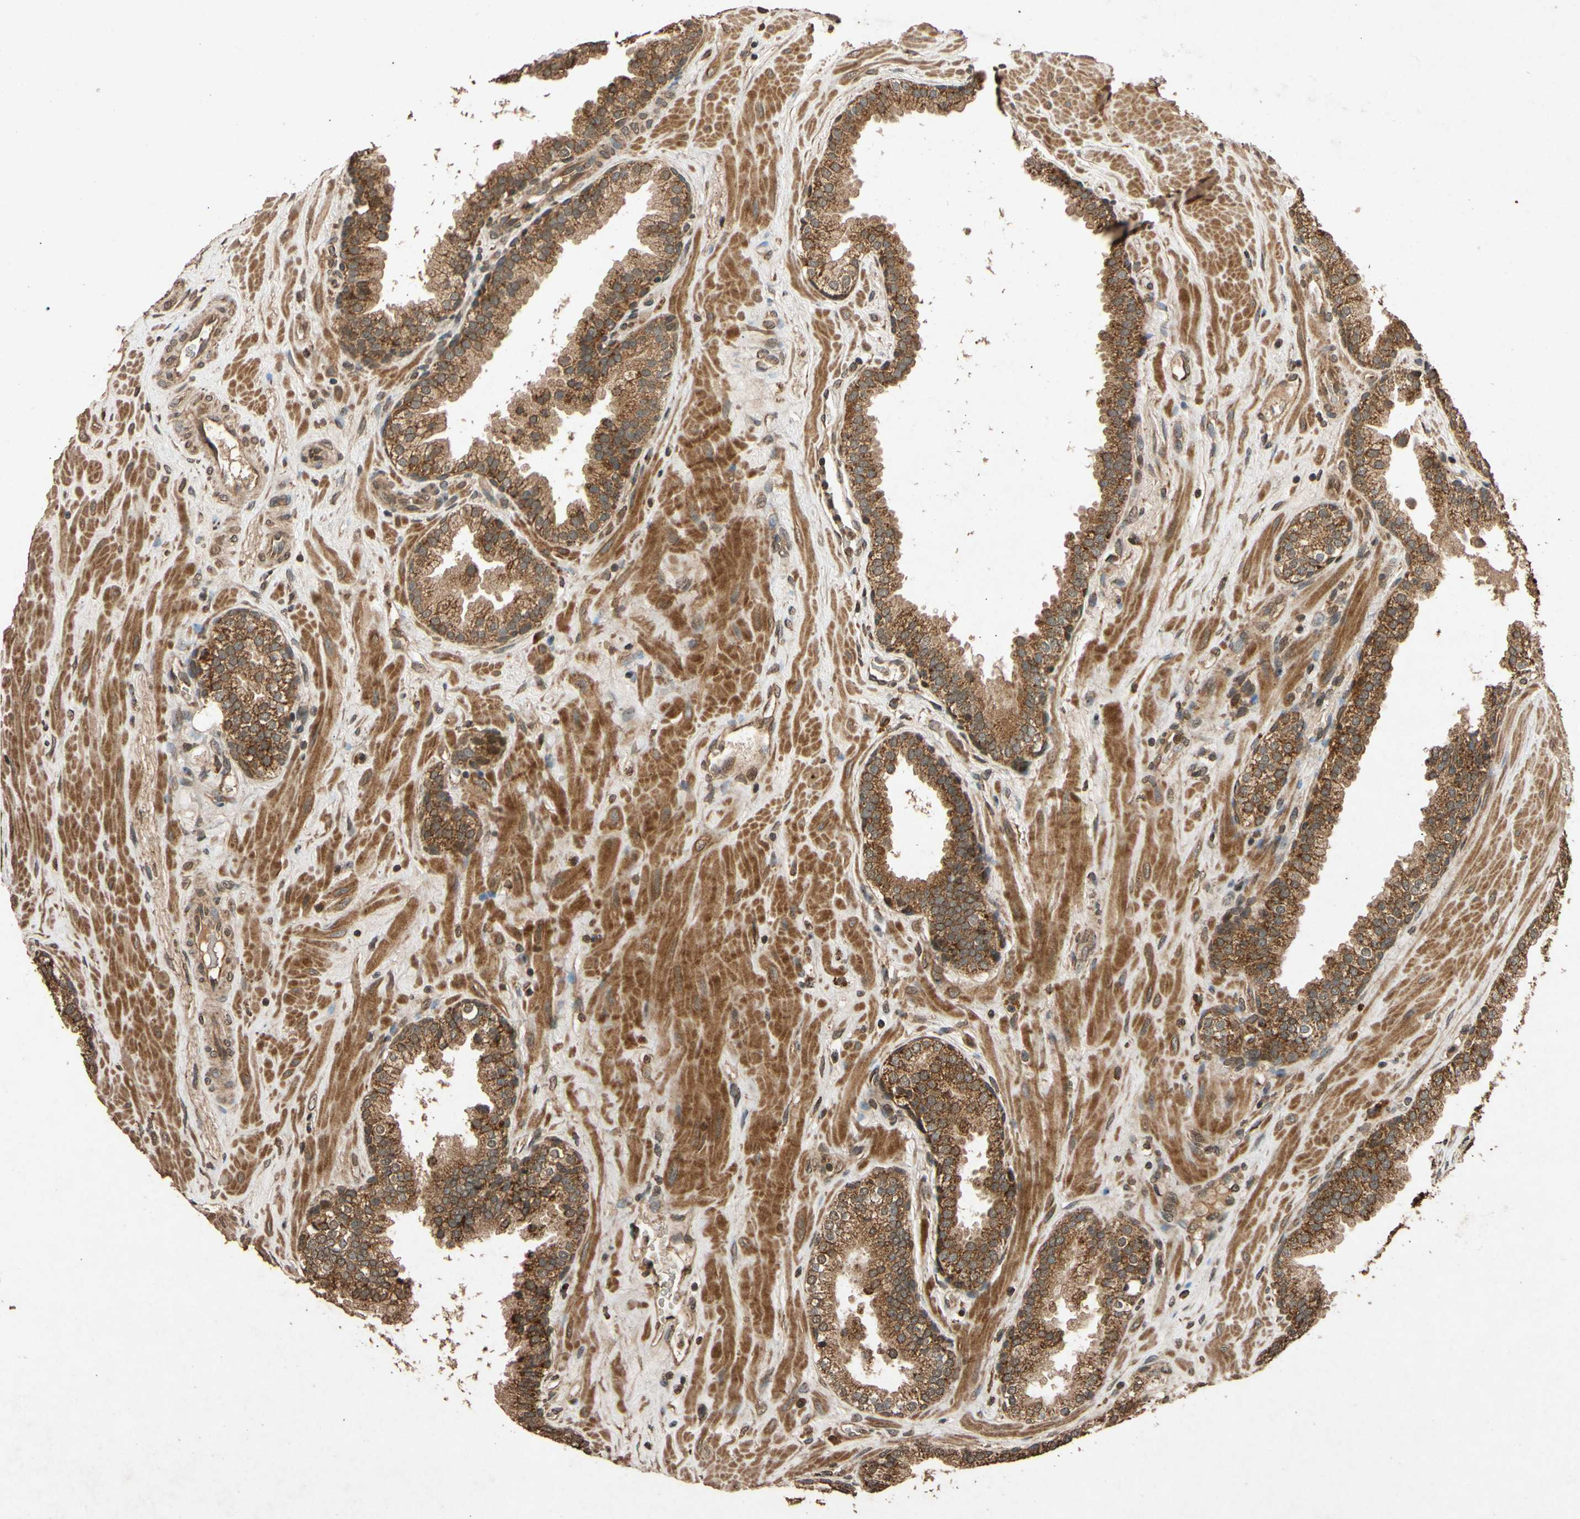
{"staining": {"intensity": "moderate", "quantity": ">75%", "location": "cytoplasmic/membranous"}, "tissue": "prostate", "cell_type": "Glandular cells", "image_type": "normal", "snomed": [{"axis": "morphology", "description": "Normal tissue, NOS"}, {"axis": "topography", "description": "Prostate"}], "caption": "A high-resolution histopathology image shows immunohistochemistry staining of benign prostate, which displays moderate cytoplasmic/membranous staining in about >75% of glandular cells.", "gene": "TXN2", "patient": {"sex": "male", "age": 51}}